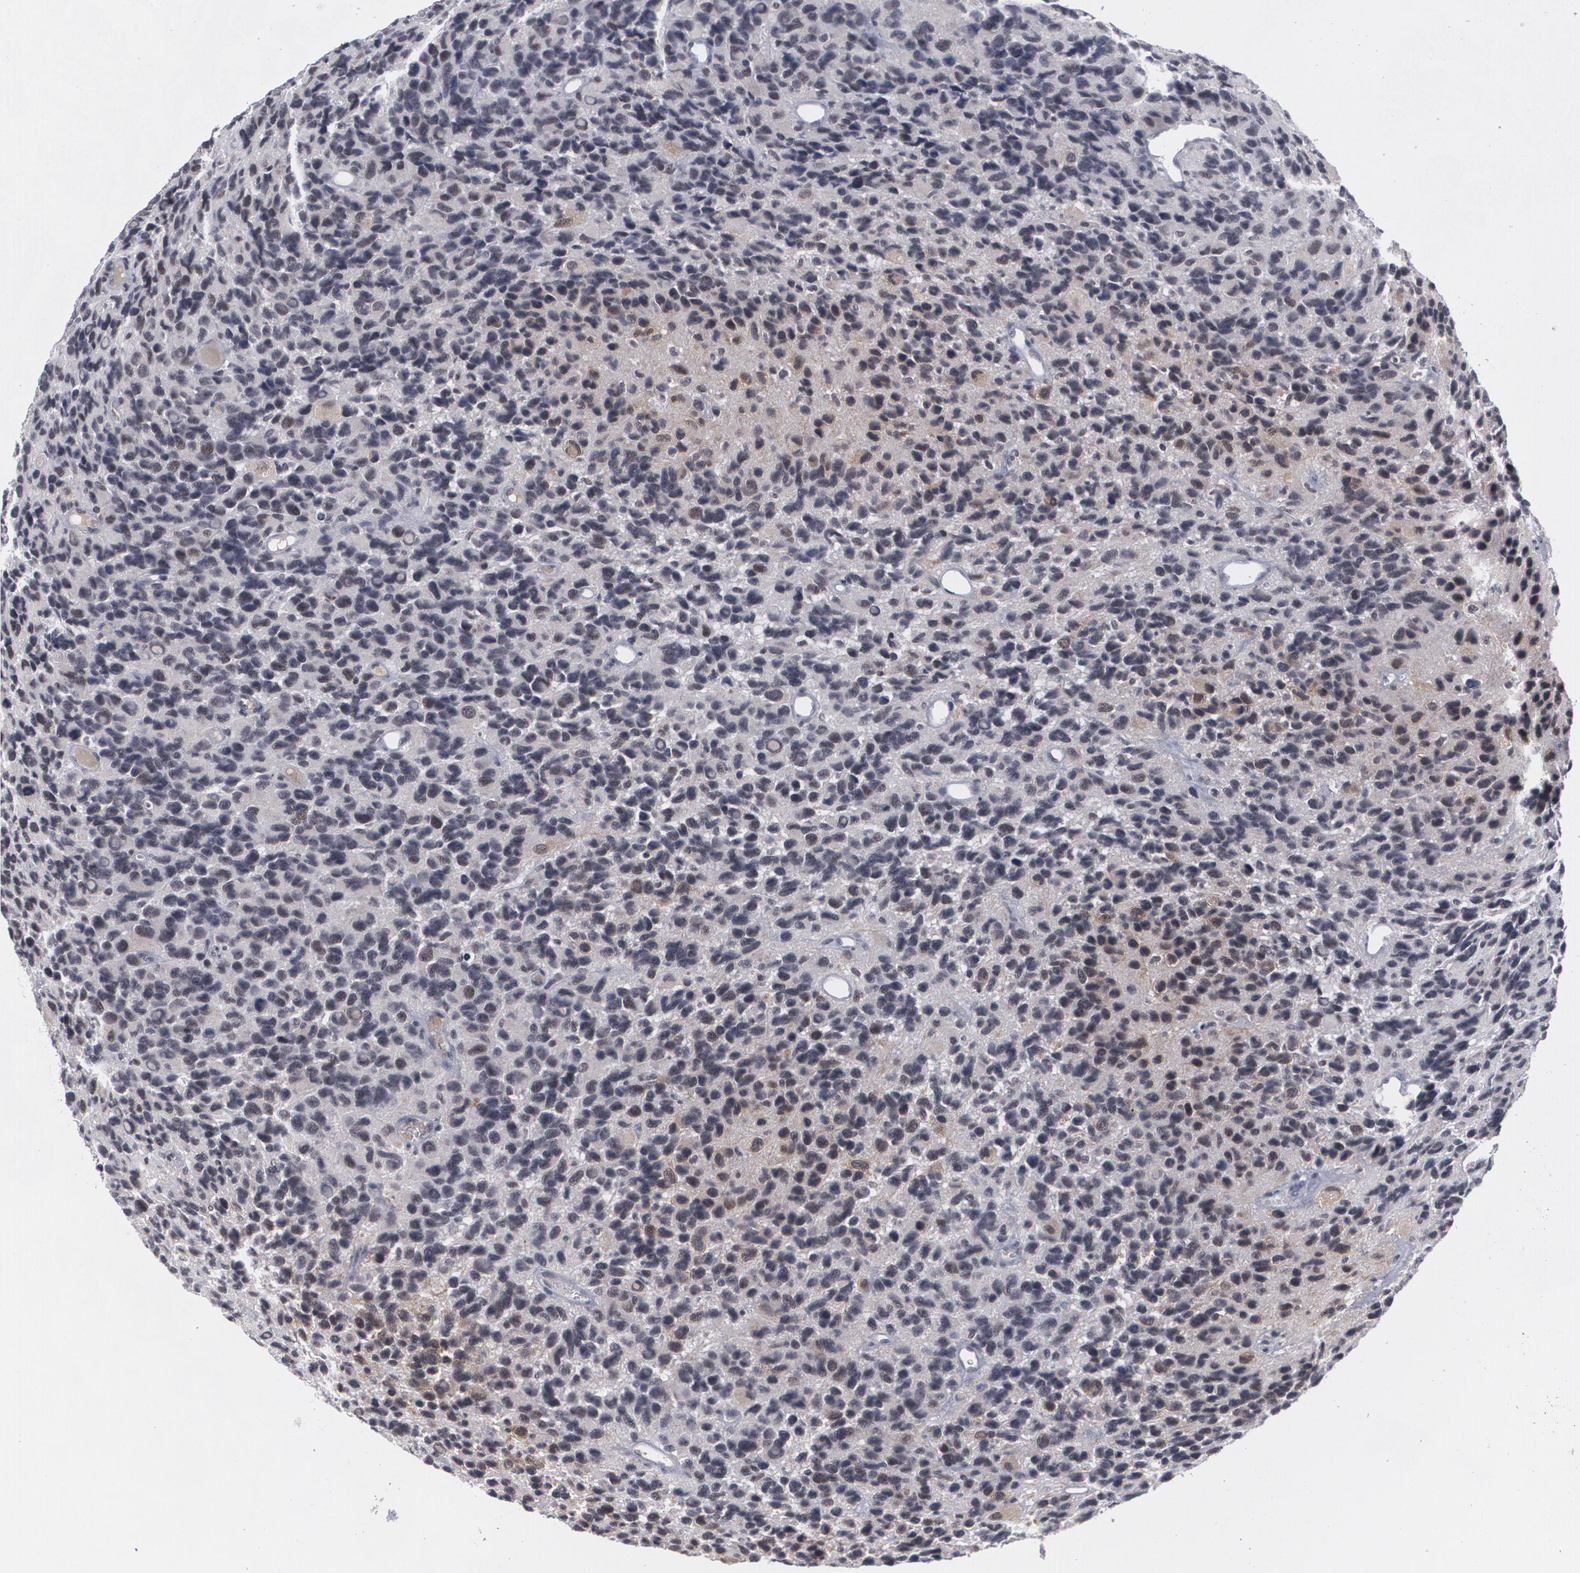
{"staining": {"intensity": "weak", "quantity": "<25%", "location": "nuclear"}, "tissue": "glioma", "cell_type": "Tumor cells", "image_type": "cancer", "snomed": [{"axis": "morphology", "description": "Glioma, malignant, High grade"}, {"axis": "topography", "description": "Brain"}], "caption": "This is an immunohistochemistry micrograph of high-grade glioma (malignant). There is no expression in tumor cells.", "gene": "MCL1", "patient": {"sex": "male", "age": 77}}